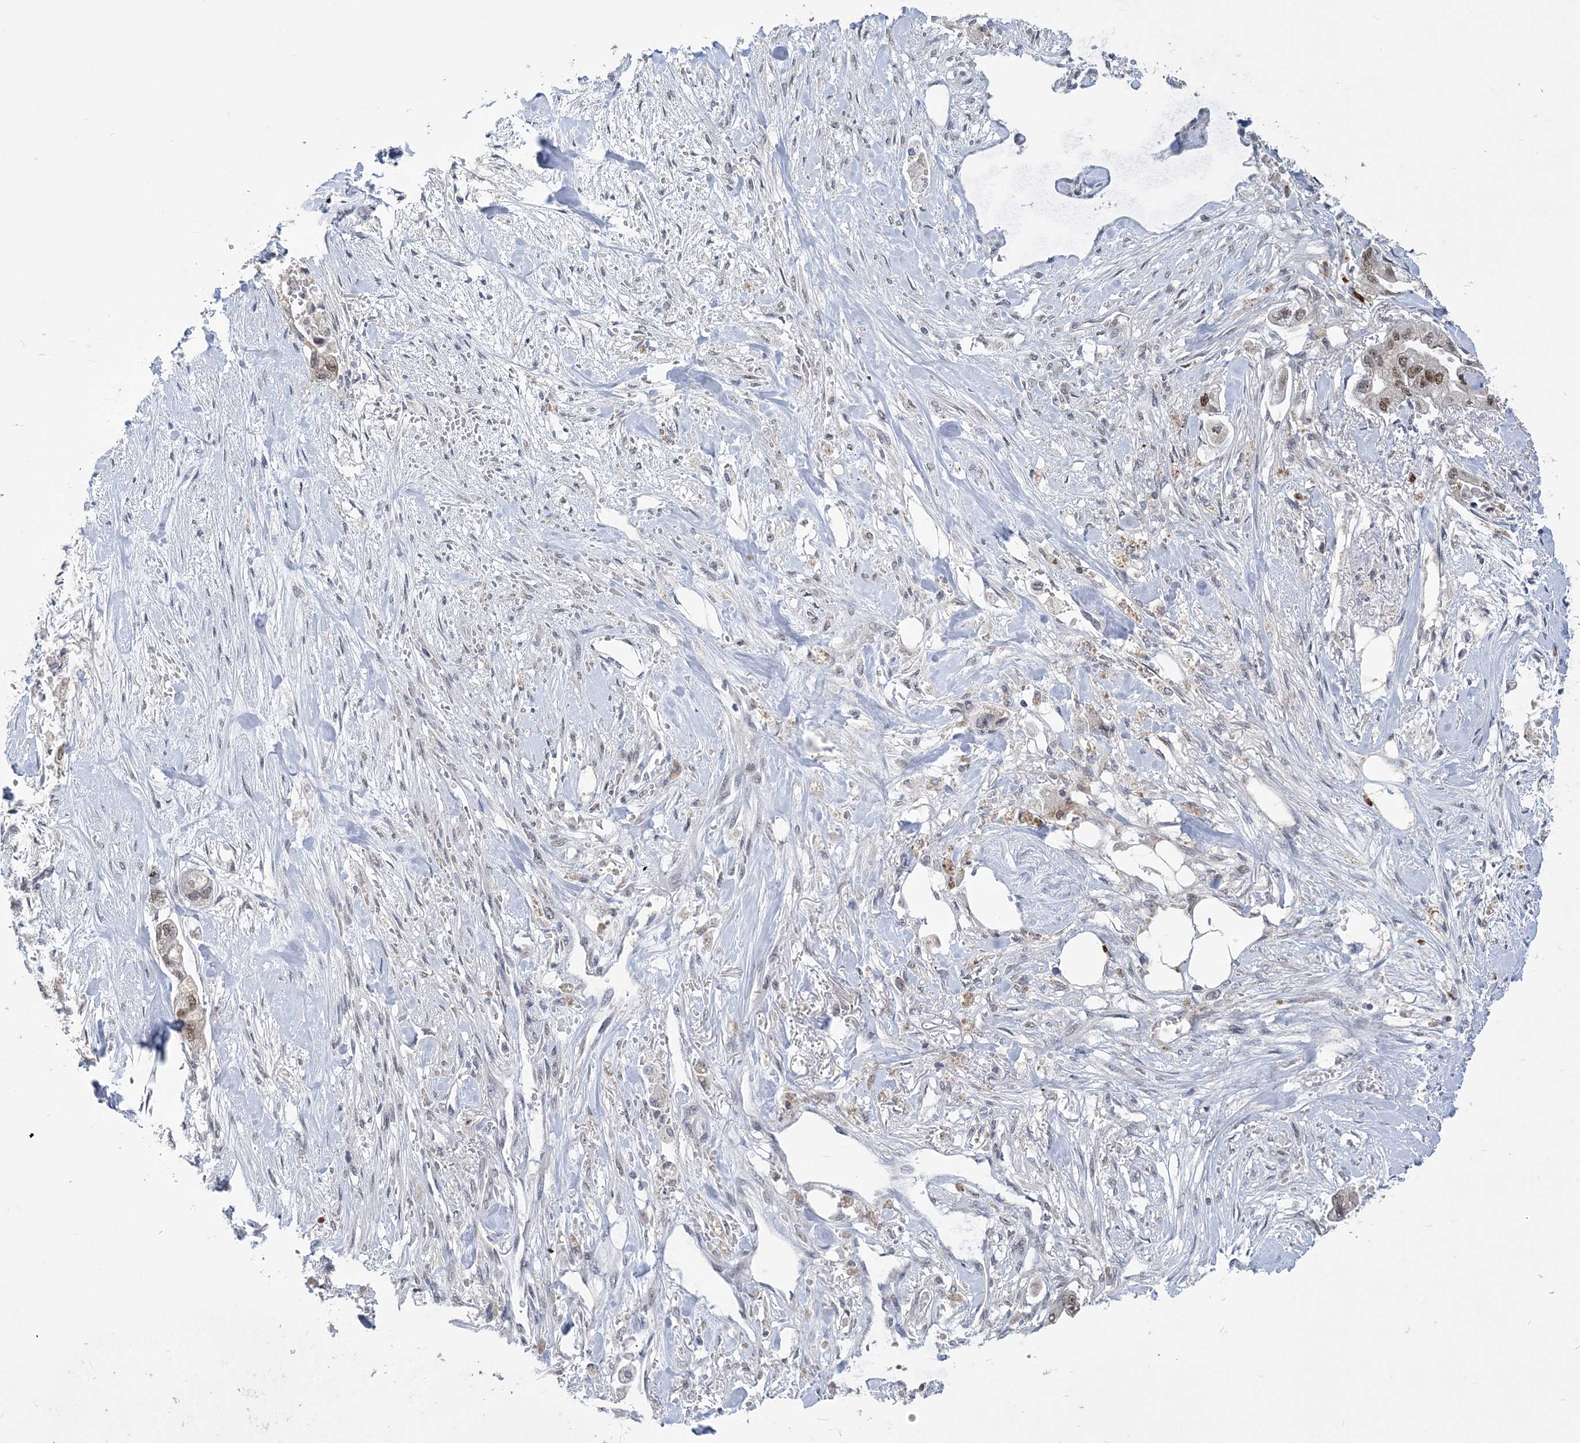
{"staining": {"intensity": "moderate", "quantity": "25%-75%", "location": "nuclear"}, "tissue": "stomach cancer", "cell_type": "Tumor cells", "image_type": "cancer", "snomed": [{"axis": "morphology", "description": "Adenocarcinoma, NOS"}, {"axis": "topography", "description": "Stomach"}], "caption": "A brown stain shows moderate nuclear staining of a protein in human adenocarcinoma (stomach) tumor cells. (Stains: DAB (3,3'-diaminobenzidine) in brown, nuclei in blue, Microscopy: brightfield microscopy at high magnification).", "gene": "ZBTB7A", "patient": {"sex": "male", "age": 62}}